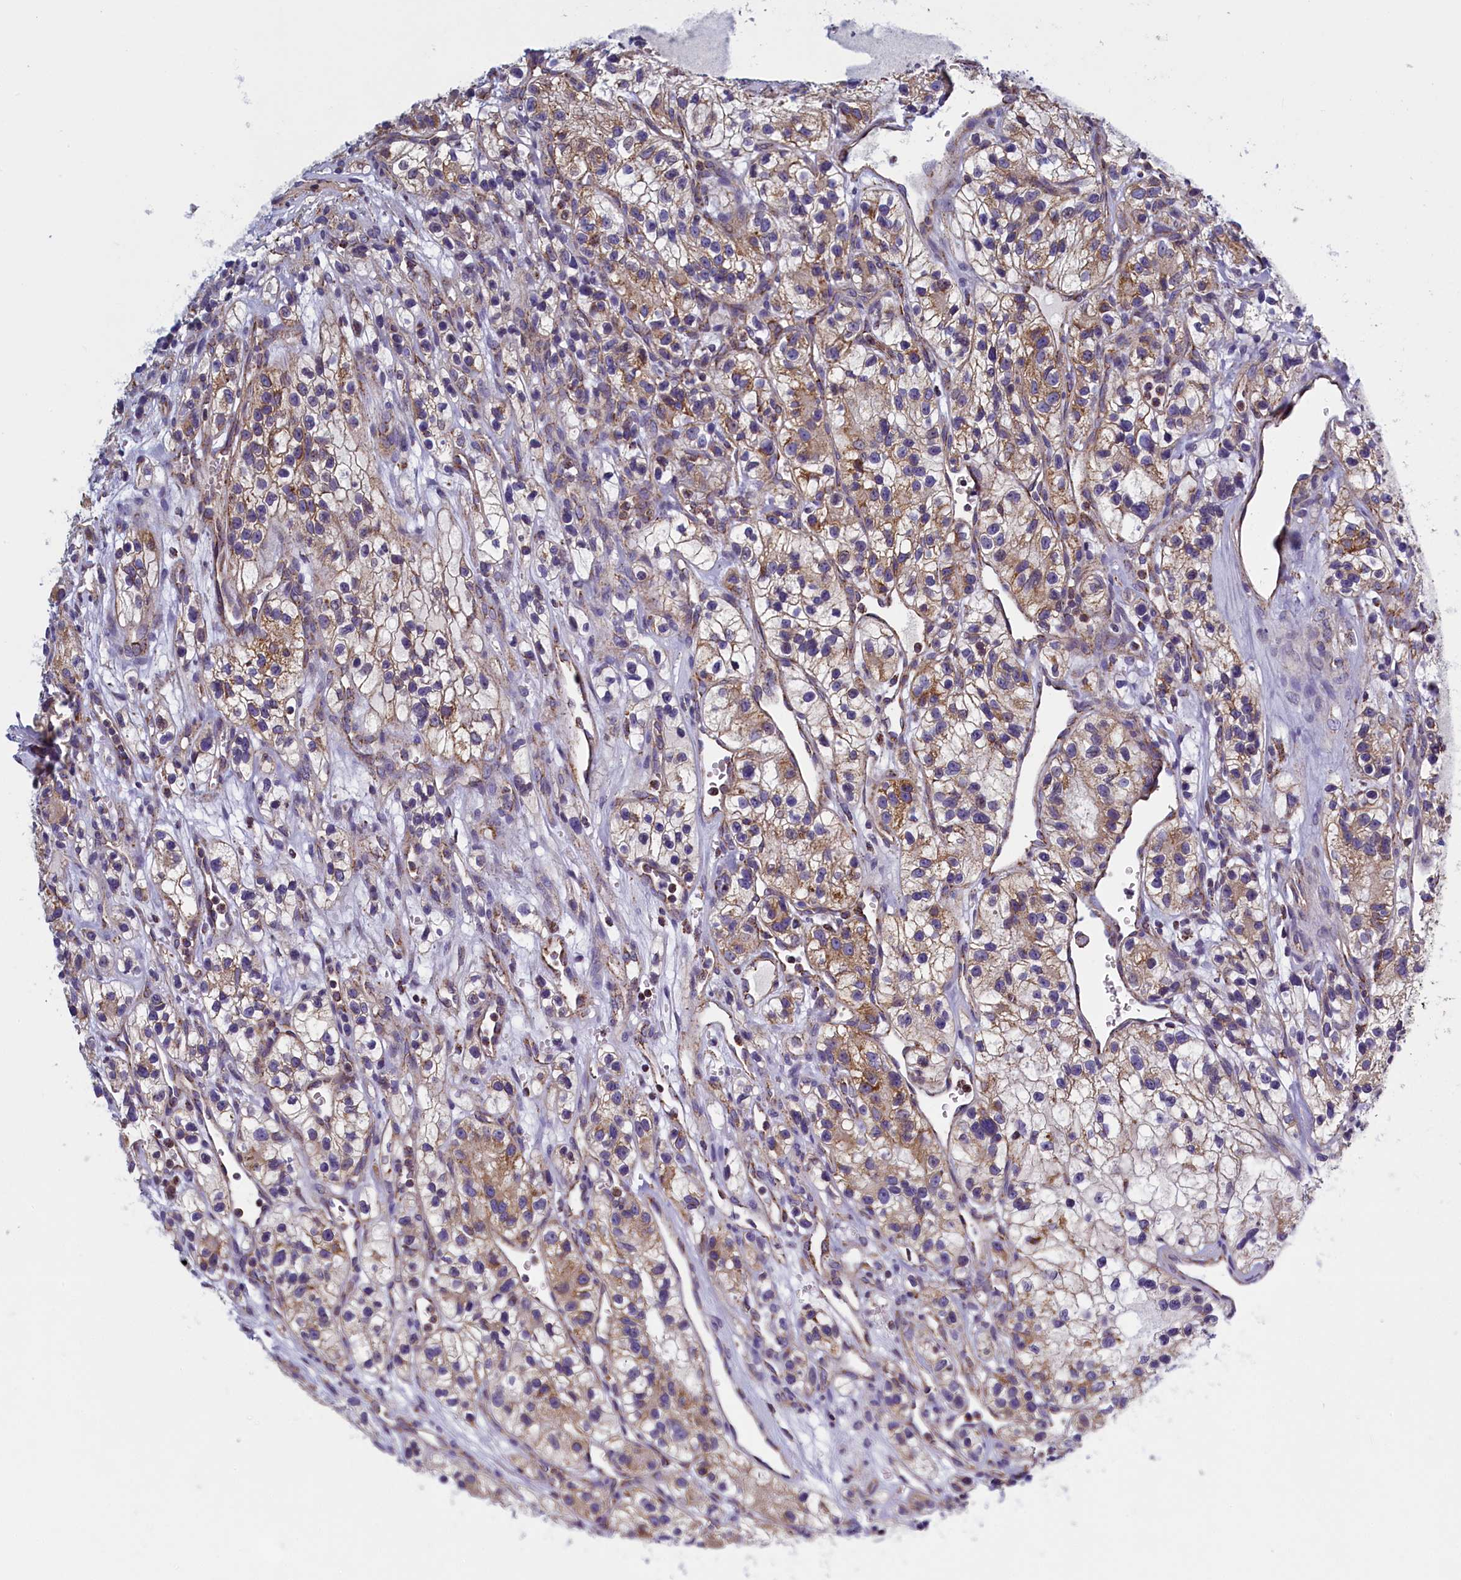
{"staining": {"intensity": "moderate", "quantity": "<25%", "location": "cytoplasmic/membranous"}, "tissue": "renal cancer", "cell_type": "Tumor cells", "image_type": "cancer", "snomed": [{"axis": "morphology", "description": "Adenocarcinoma, NOS"}, {"axis": "topography", "description": "Kidney"}], "caption": "The histopathology image reveals staining of renal adenocarcinoma, revealing moderate cytoplasmic/membranous protein staining (brown color) within tumor cells.", "gene": "IFT122", "patient": {"sex": "female", "age": 57}}